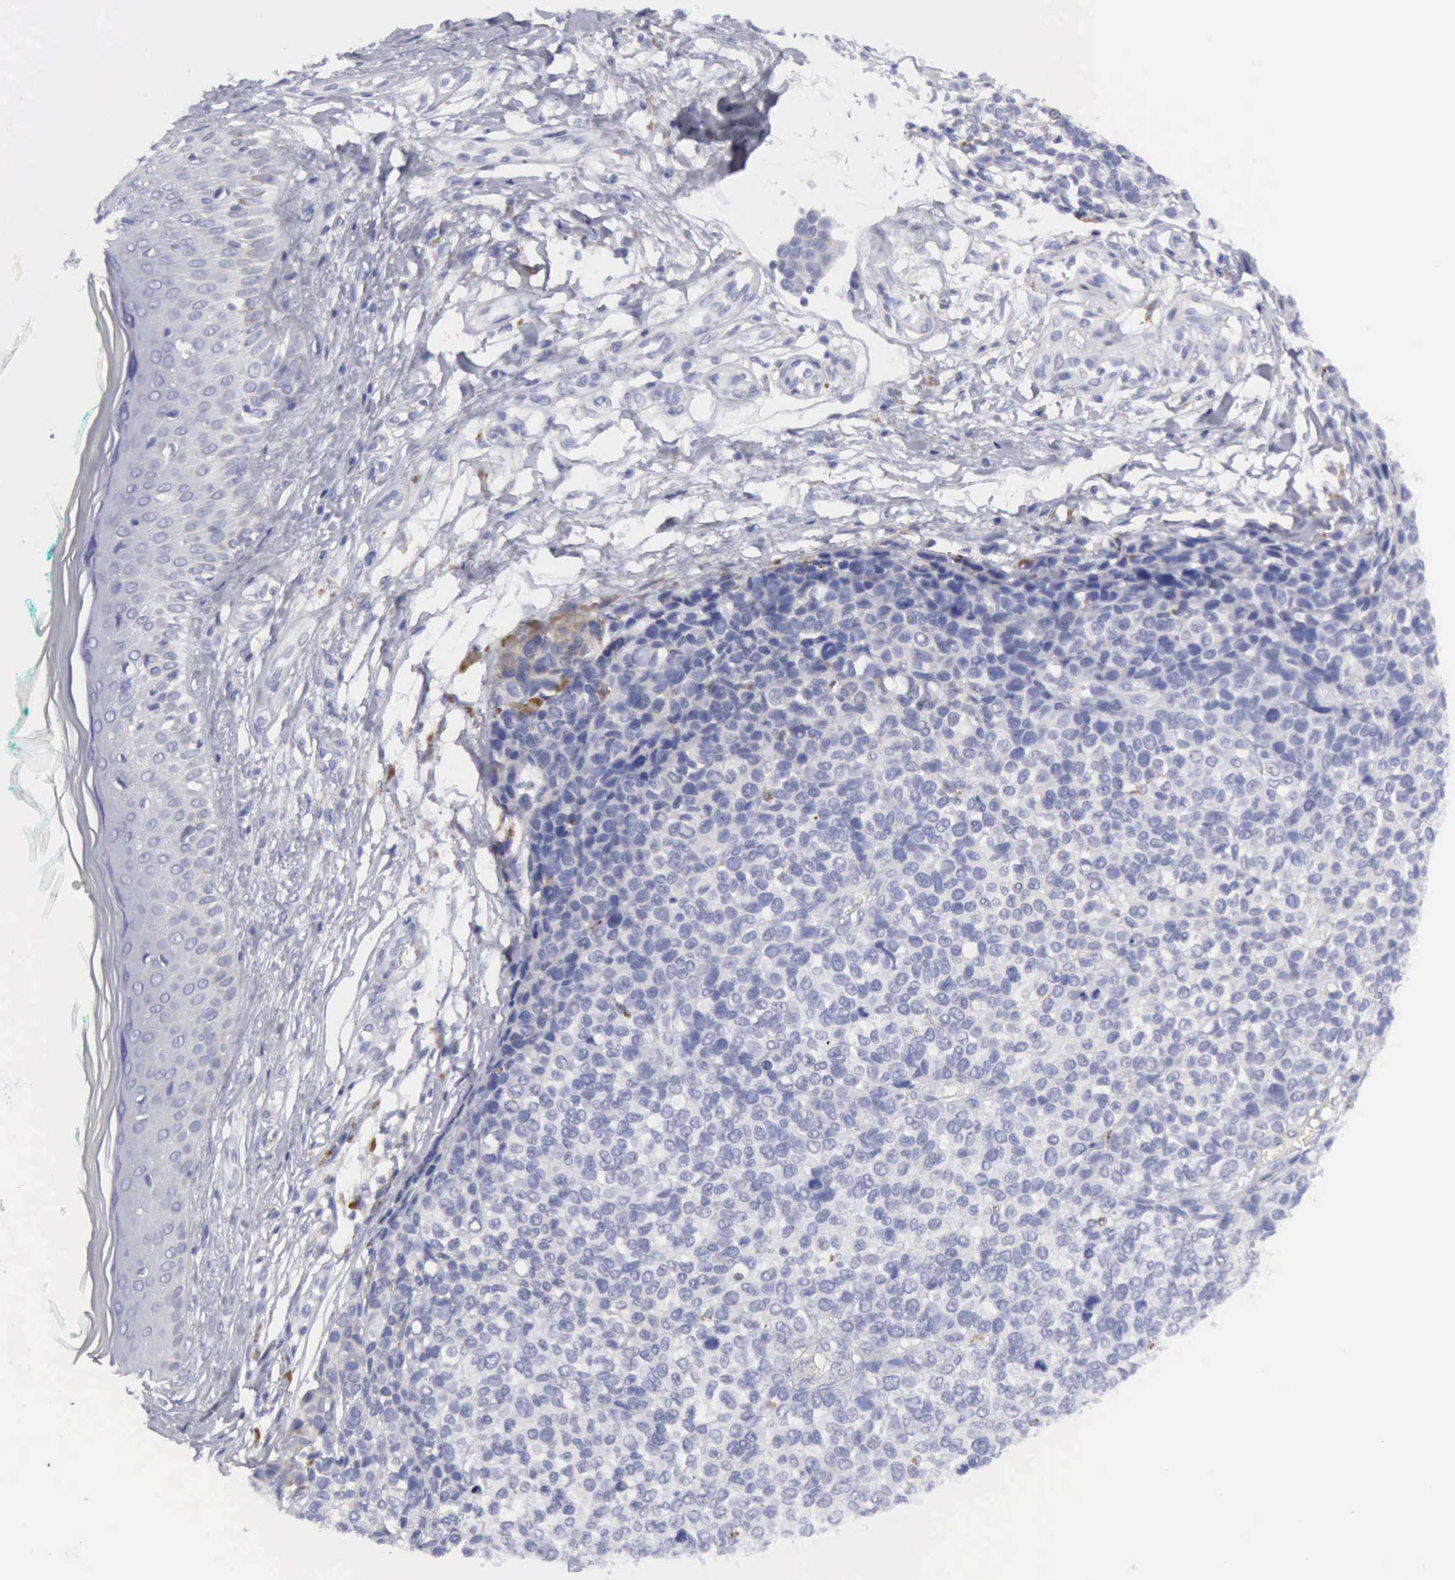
{"staining": {"intensity": "negative", "quantity": "none", "location": "none"}, "tissue": "melanoma", "cell_type": "Tumor cells", "image_type": "cancer", "snomed": [{"axis": "morphology", "description": "Malignant melanoma, NOS"}, {"axis": "topography", "description": "Skin"}], "caption": "The IHC histopathology image has no significant expression in tumor cells of melanoma tissue.", "gene": "CTSS", "patient": {"sex": "female", "age": 85}}